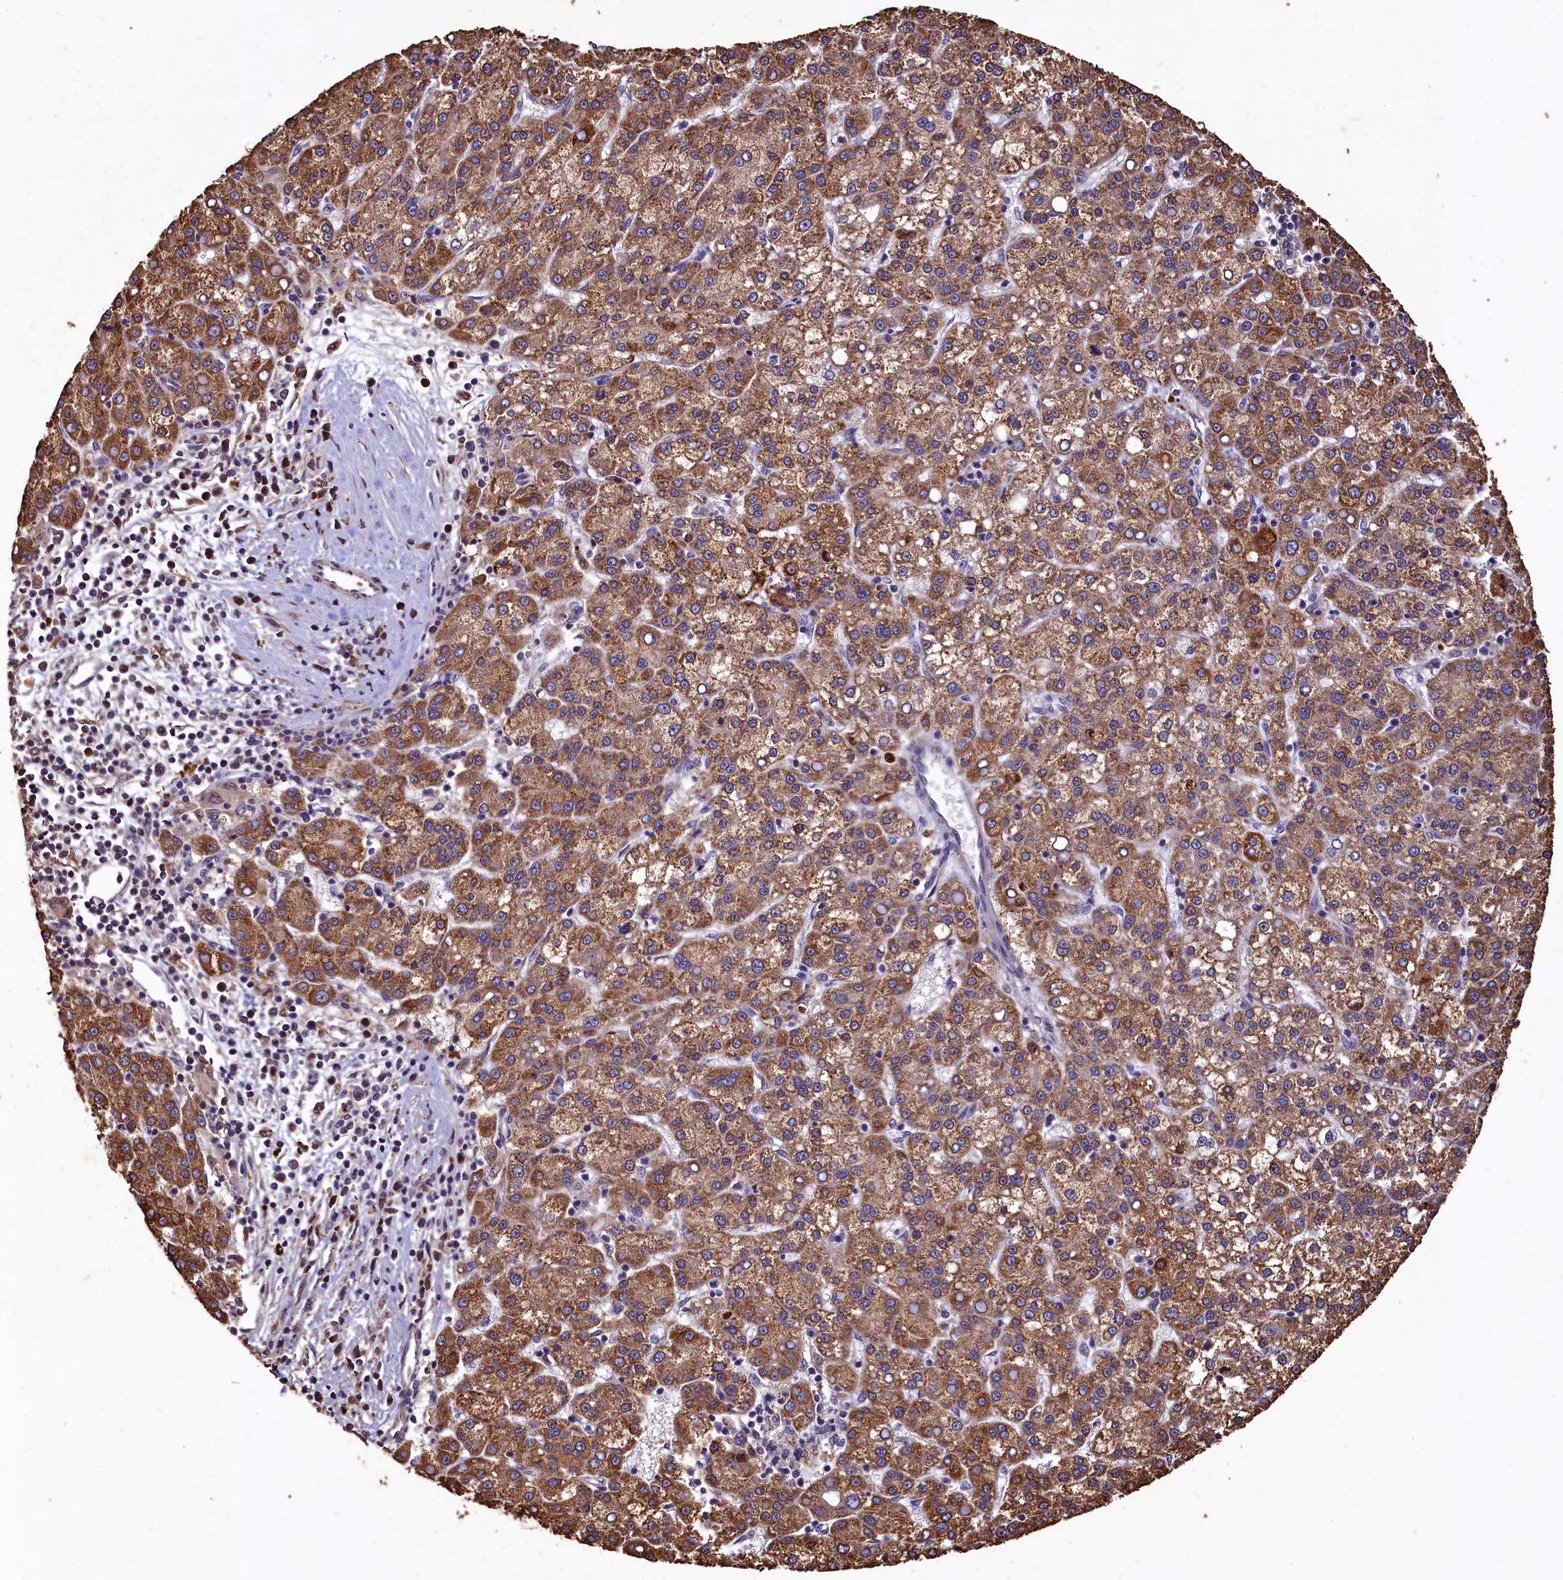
{"staining": {"intensity": "strong", "quantity": ">75%", "location": "cytoplasmic/membranous"}, "tissue": "liver cancer", "cell_type": "Tumor cells", "image_type": "cancer", "snomed": [{"axis": "morphology", "description": "Carcinoma, Hepatocellular, NOS"}, {"axis": "topography", "description": "Liver"}], "caption": "Protein expression analysis of liver cancer reveals strong cytoplasmic/membranous staining in about >75% of tumor cells. (DAB (3,3'-diaminobenzidine) IHC, brown staining for protein, blue staining for nuclei).", "gene": "LSM4", "patient": {"sex": "female", "age": 58}}